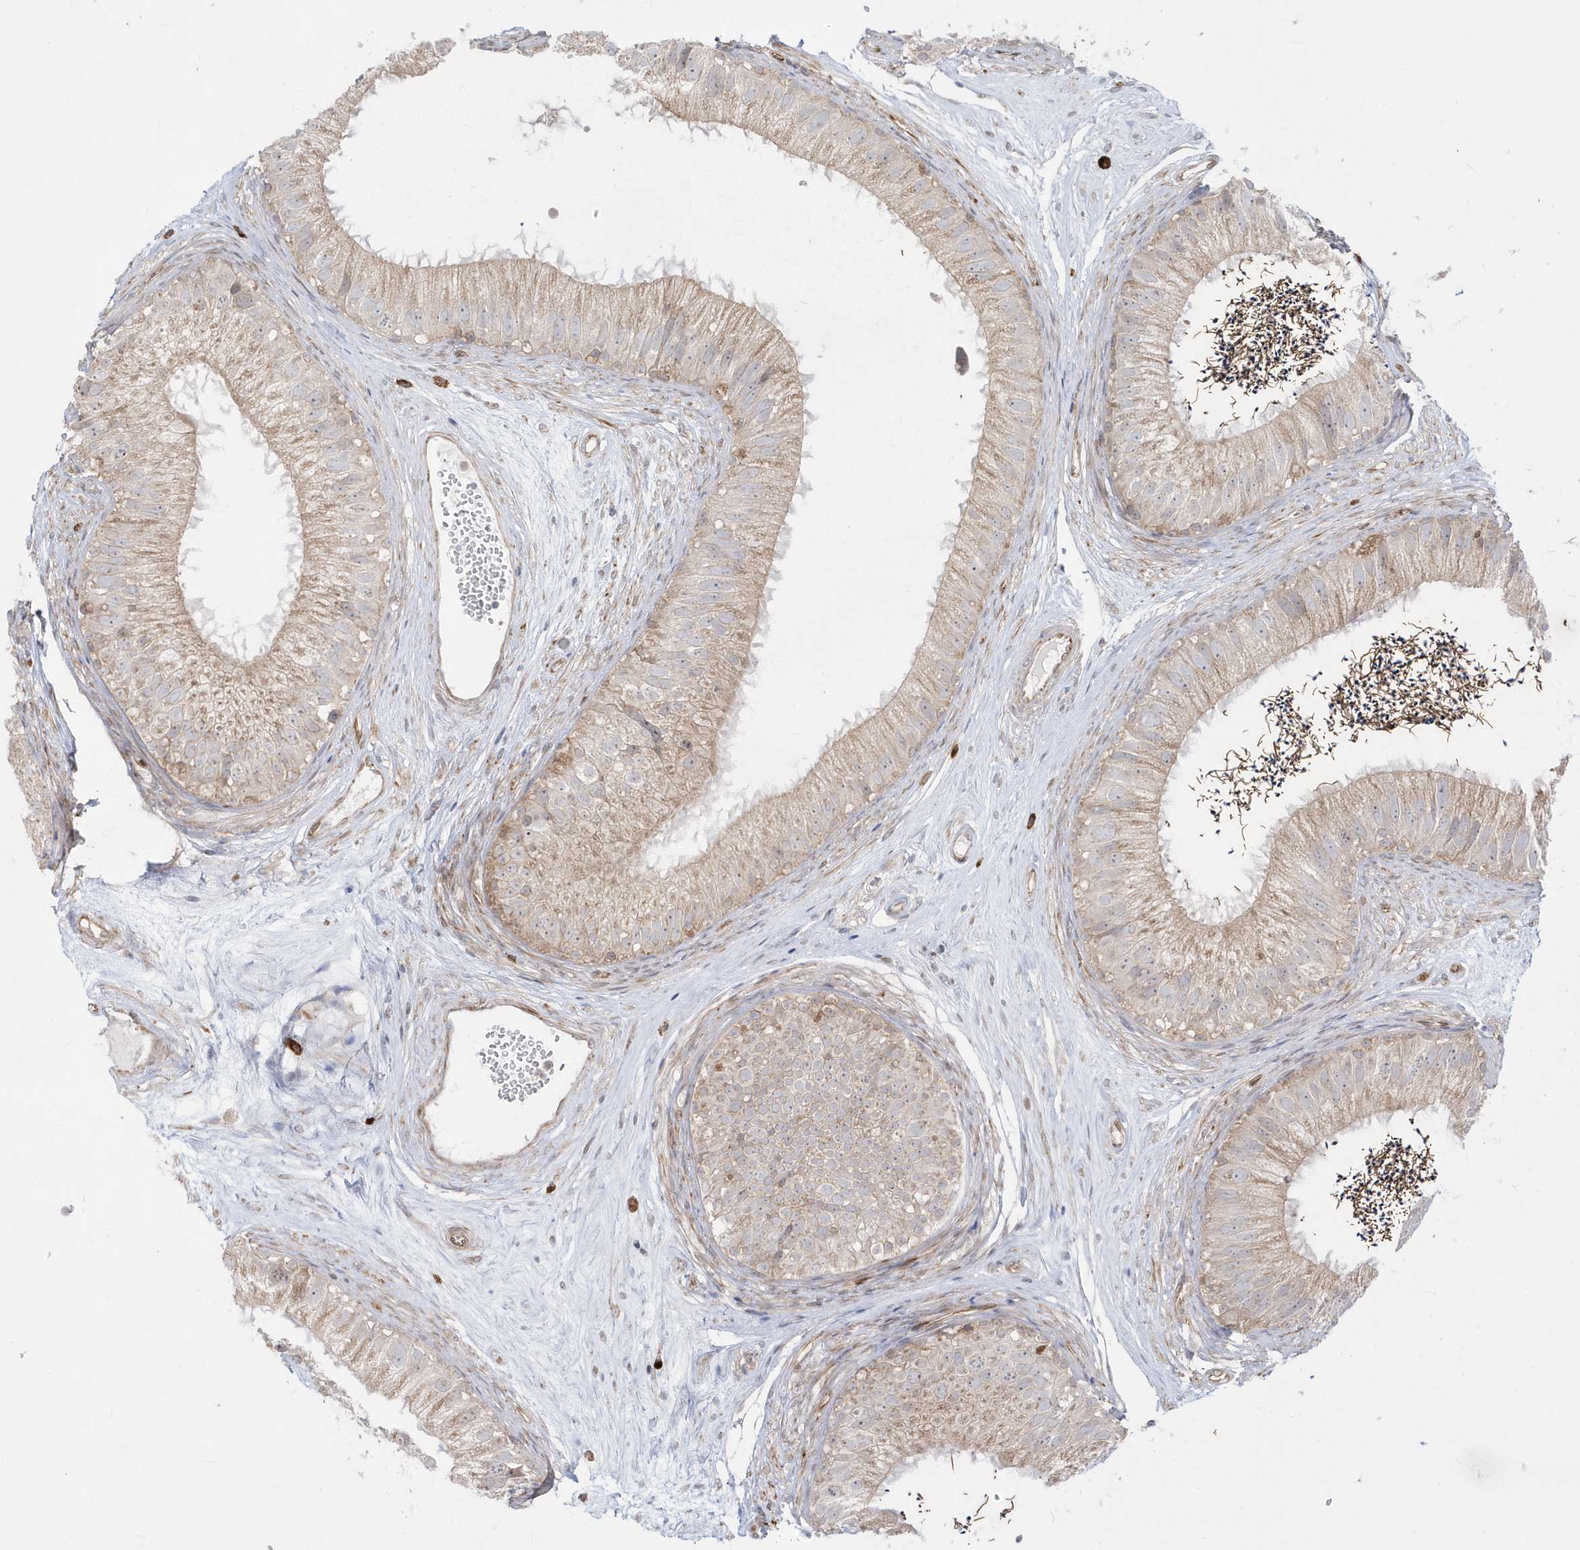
{"staining": {"intensity": "weak", "quantity": "25%-75%", "location": "cytoplasmic/membranous"}, "tissue": "epididymis", "cell_type": "Glandular cells", "image_type": "normal", "snomed": [{"axis": "morphology", "description": "Normal tissue, NOS"}, {"axis": "topography", "description": "Epididymis"}], "caption": "Human epididymis stained for a protein (brown) displays weak cytoplasmic/membranous positive positivity in about 25%-75% of glandular cells.", "gene": "DHX57", "patient": {"sex": "male", "age": 77}}